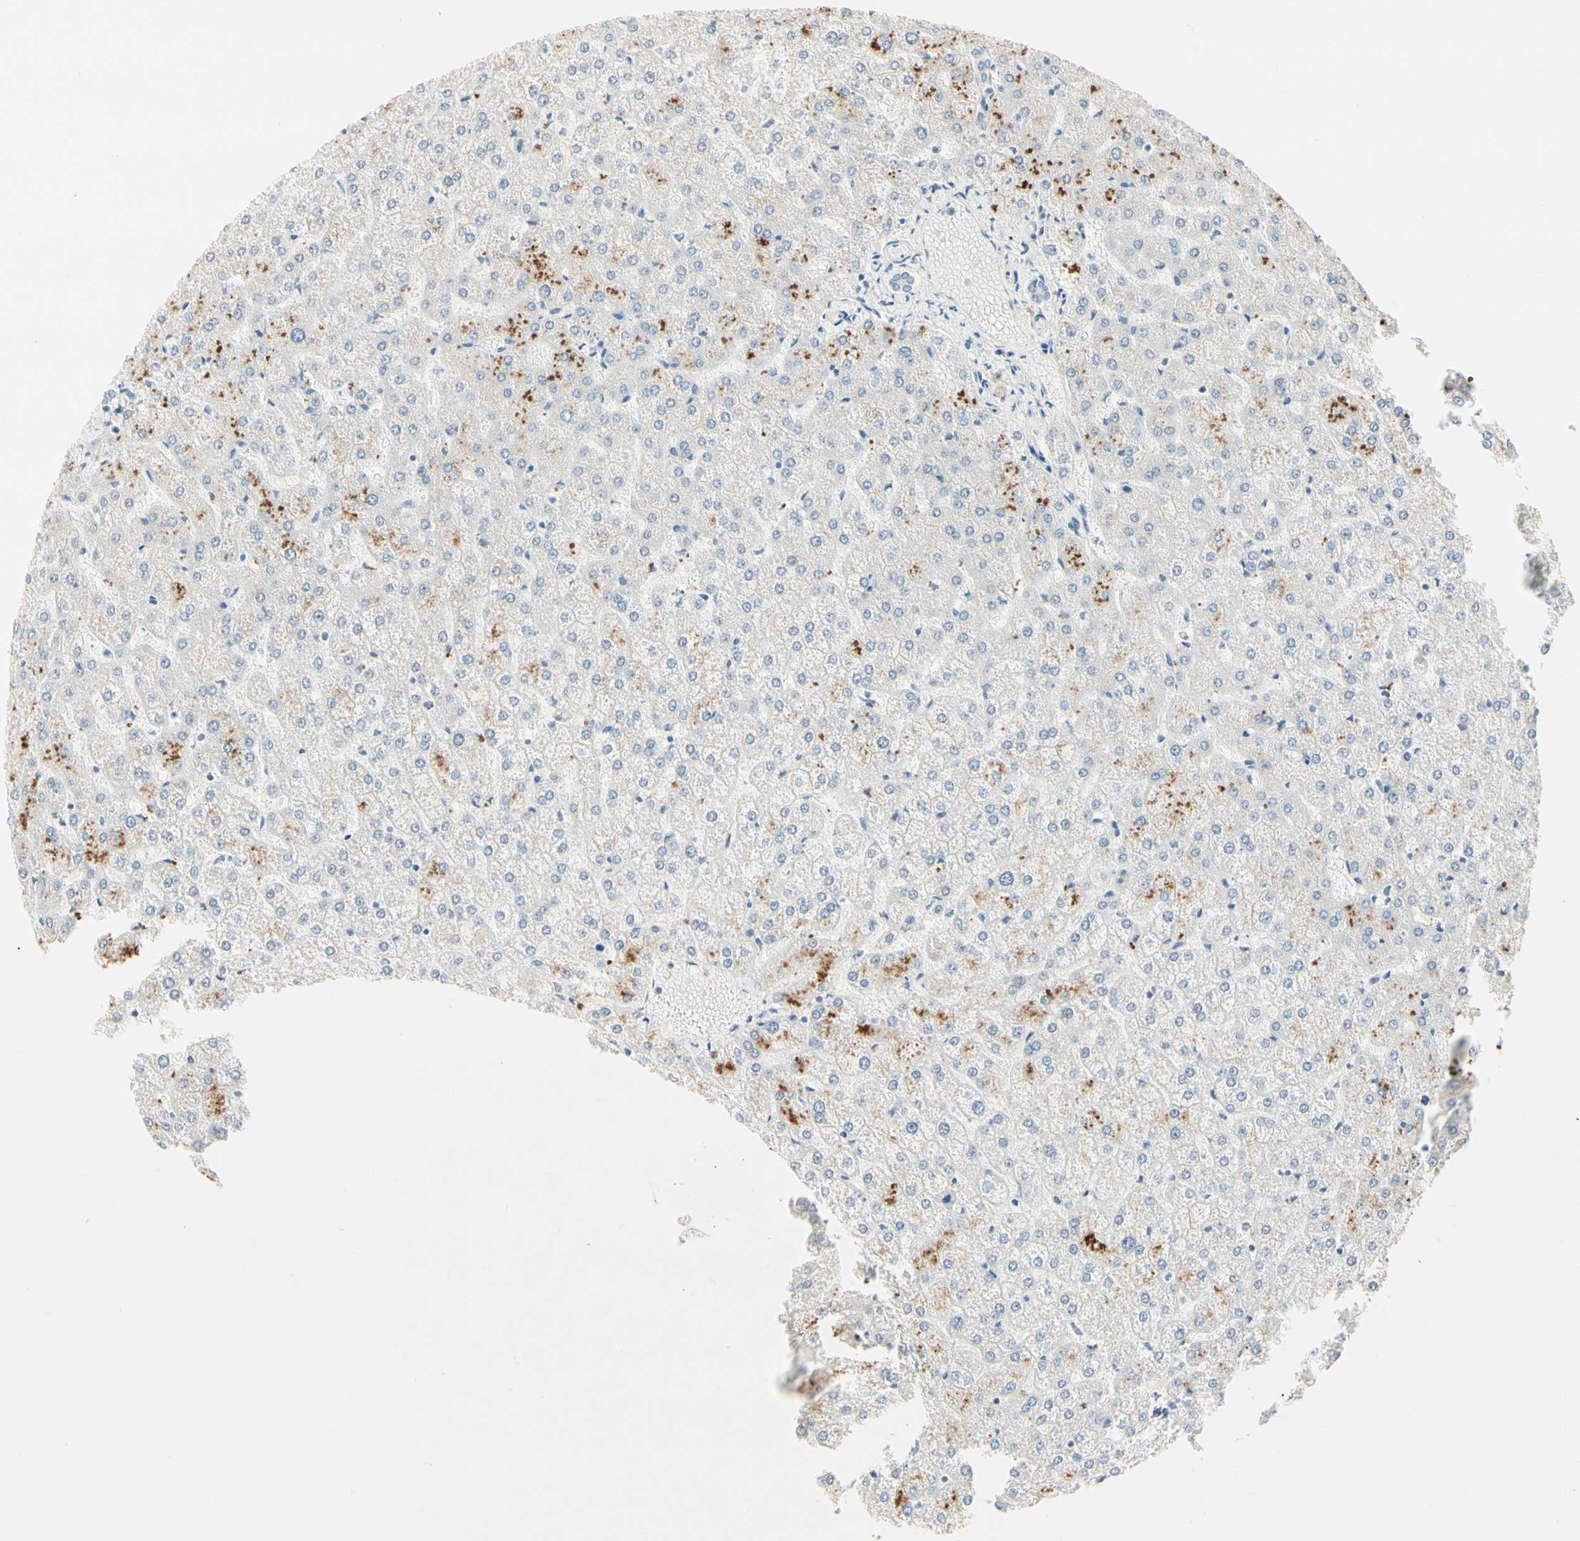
{"staining": {"intensity": "negative", "quantity": "none", "location": "none"}, "tissue": "liver", "cell_type": "Cholangiocytes", "image_type": "normal", "snomed": [{"axis": "morphology", "description": "Normal tissue, NOS"}, {"axis": "topography", "description": "Liver"}], "caption": "Human liver stained for a protein using immunohistochemistry (IHC) displays no positivity in cholangiocytes.", "gene": "ALDH18A1", "patient": {"sex": "female", "age": 32}}